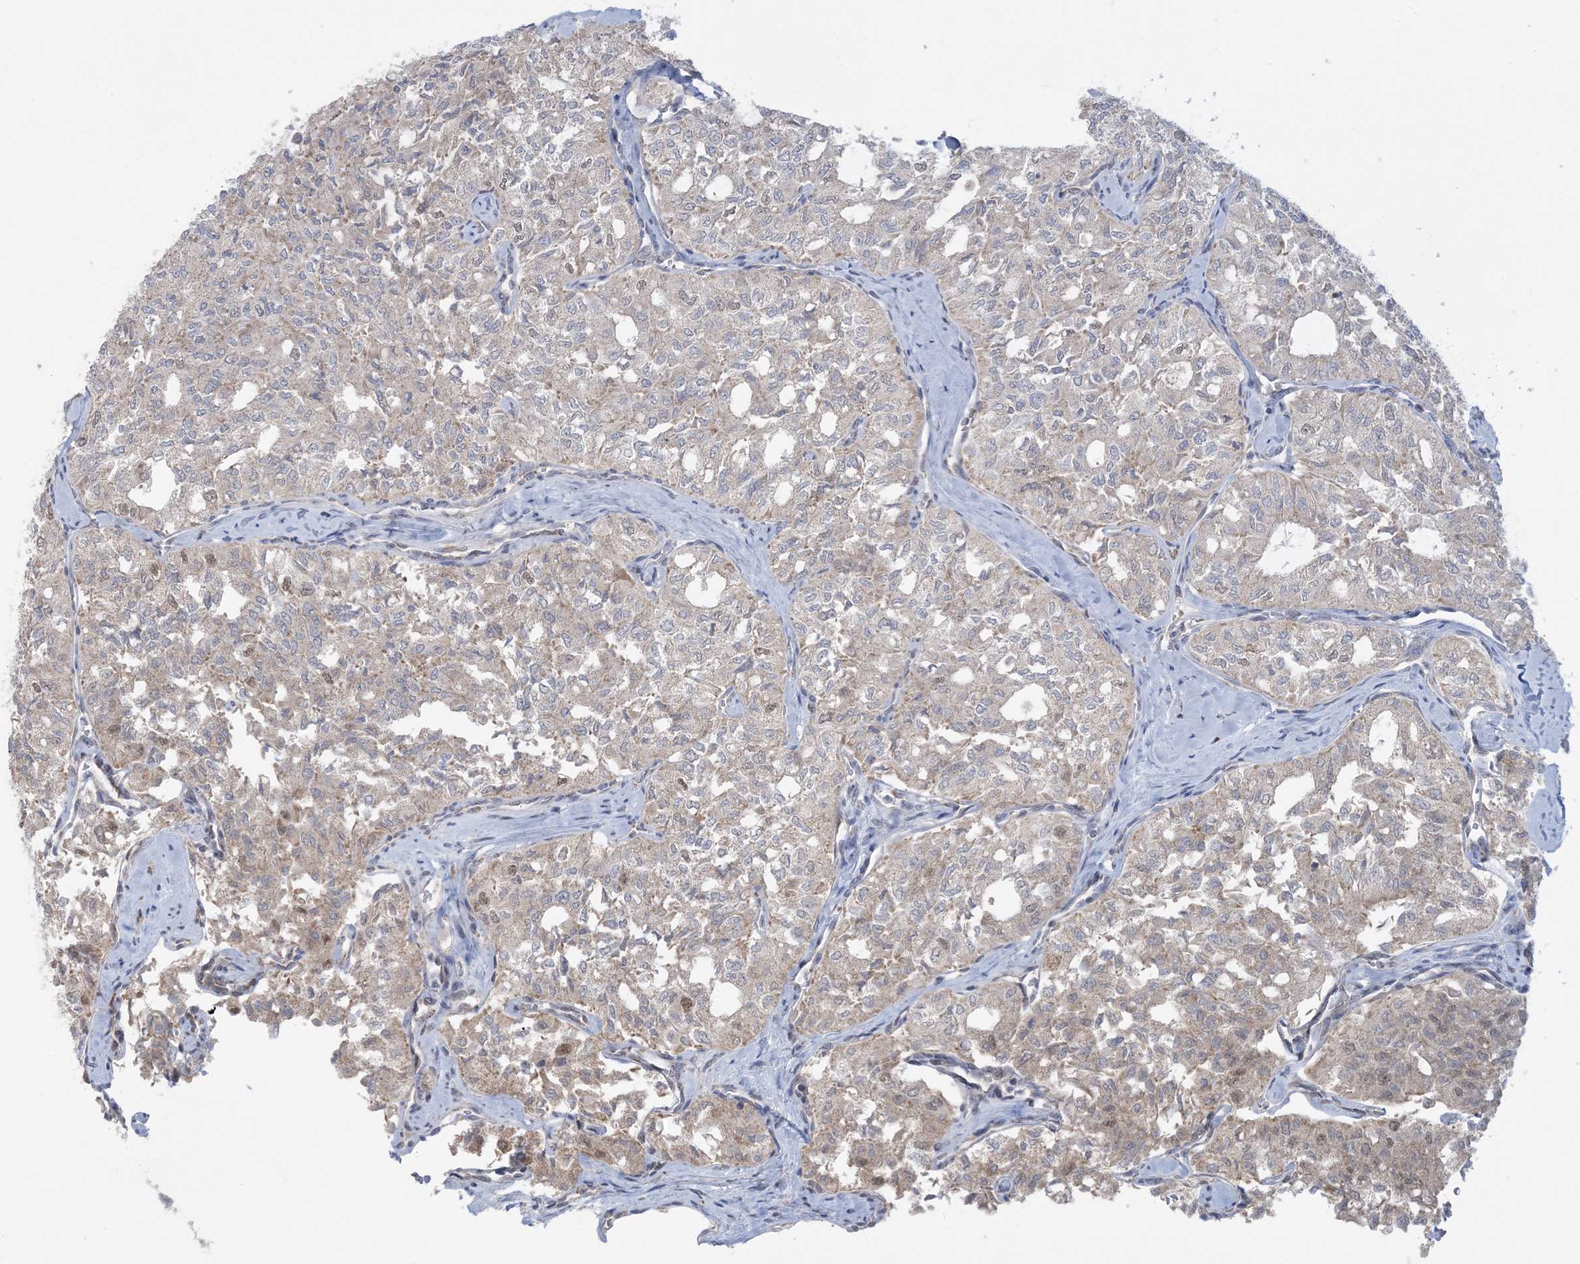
{"staining": {"intensity": "weak", "quantity": "<25%", "location": "nuclear"}, "tissue": "thyroid cancer", "cell_type": "Tumor cells", "image_type": "cancer", "snomed": [{"axis": "morphology", "description": "Follicular adenoma carcinoma, NOS"}, {"axis": "topography", "description": "Thyroid gland"}], "caption": "IHC histopathology image of thyroid cancer stained for a protein (brown), which demonstrates no staining in tumor cells. (Brightfield microscopy of DAB IHC at high magnification).", "gene": "TRMT10C", "patient": {"sex": "male", "age": 75}}